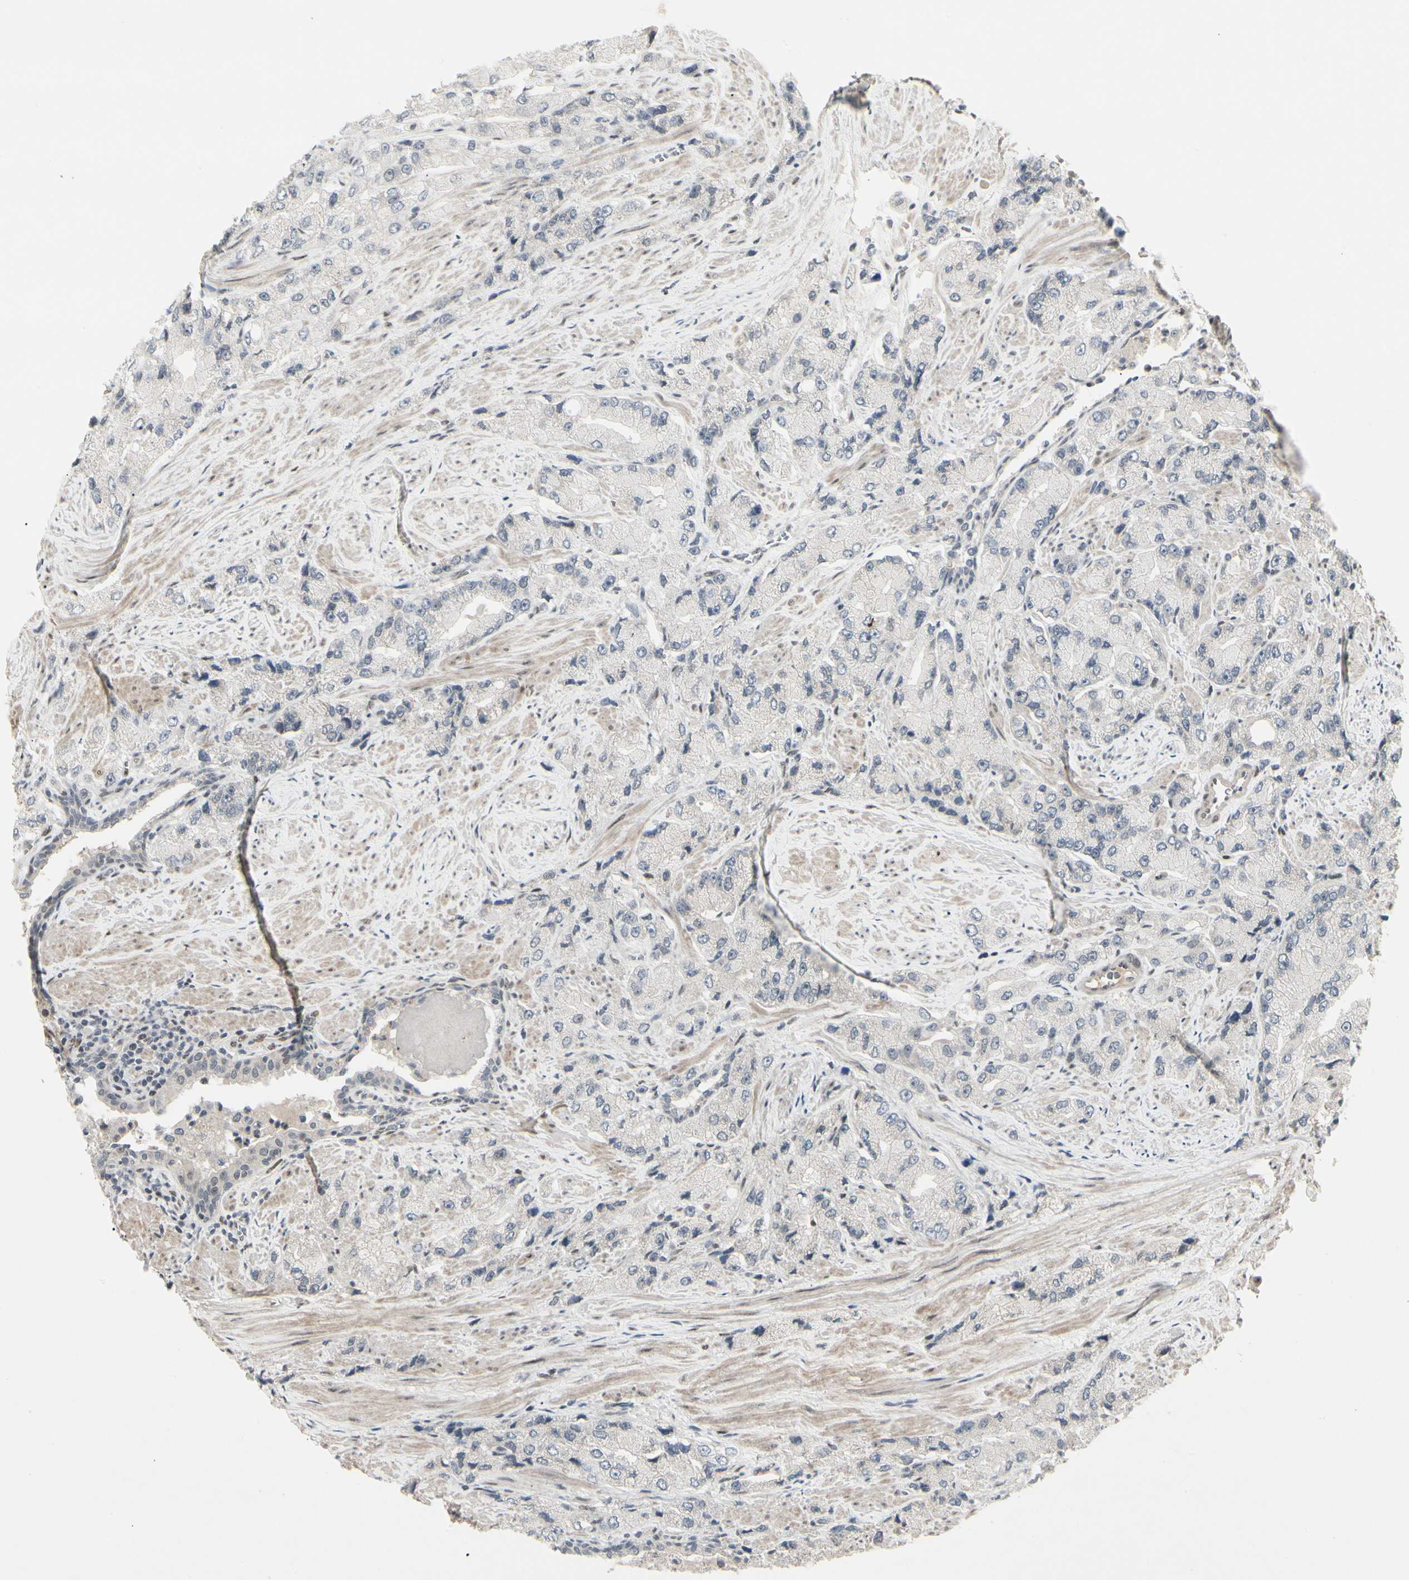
{"staining": {"intensity": "negative", "quantity": "none", "location": "none"}, "tissue": "prostate cancer", "cell_type": "Tumor cells", "image_type": "cancer", "snomed": [{"axis": "morphology", "description": "Adenocarcinoma, High grade"}, {"axis": "topography", "description": "Prostate"}], "caption": "The micrograph exhibits no staining of tumor cells in high-grade adenocarcinoma (prostate).", "gene": "FOXJ2", "patient": {"sex": "male", "age": 58}}